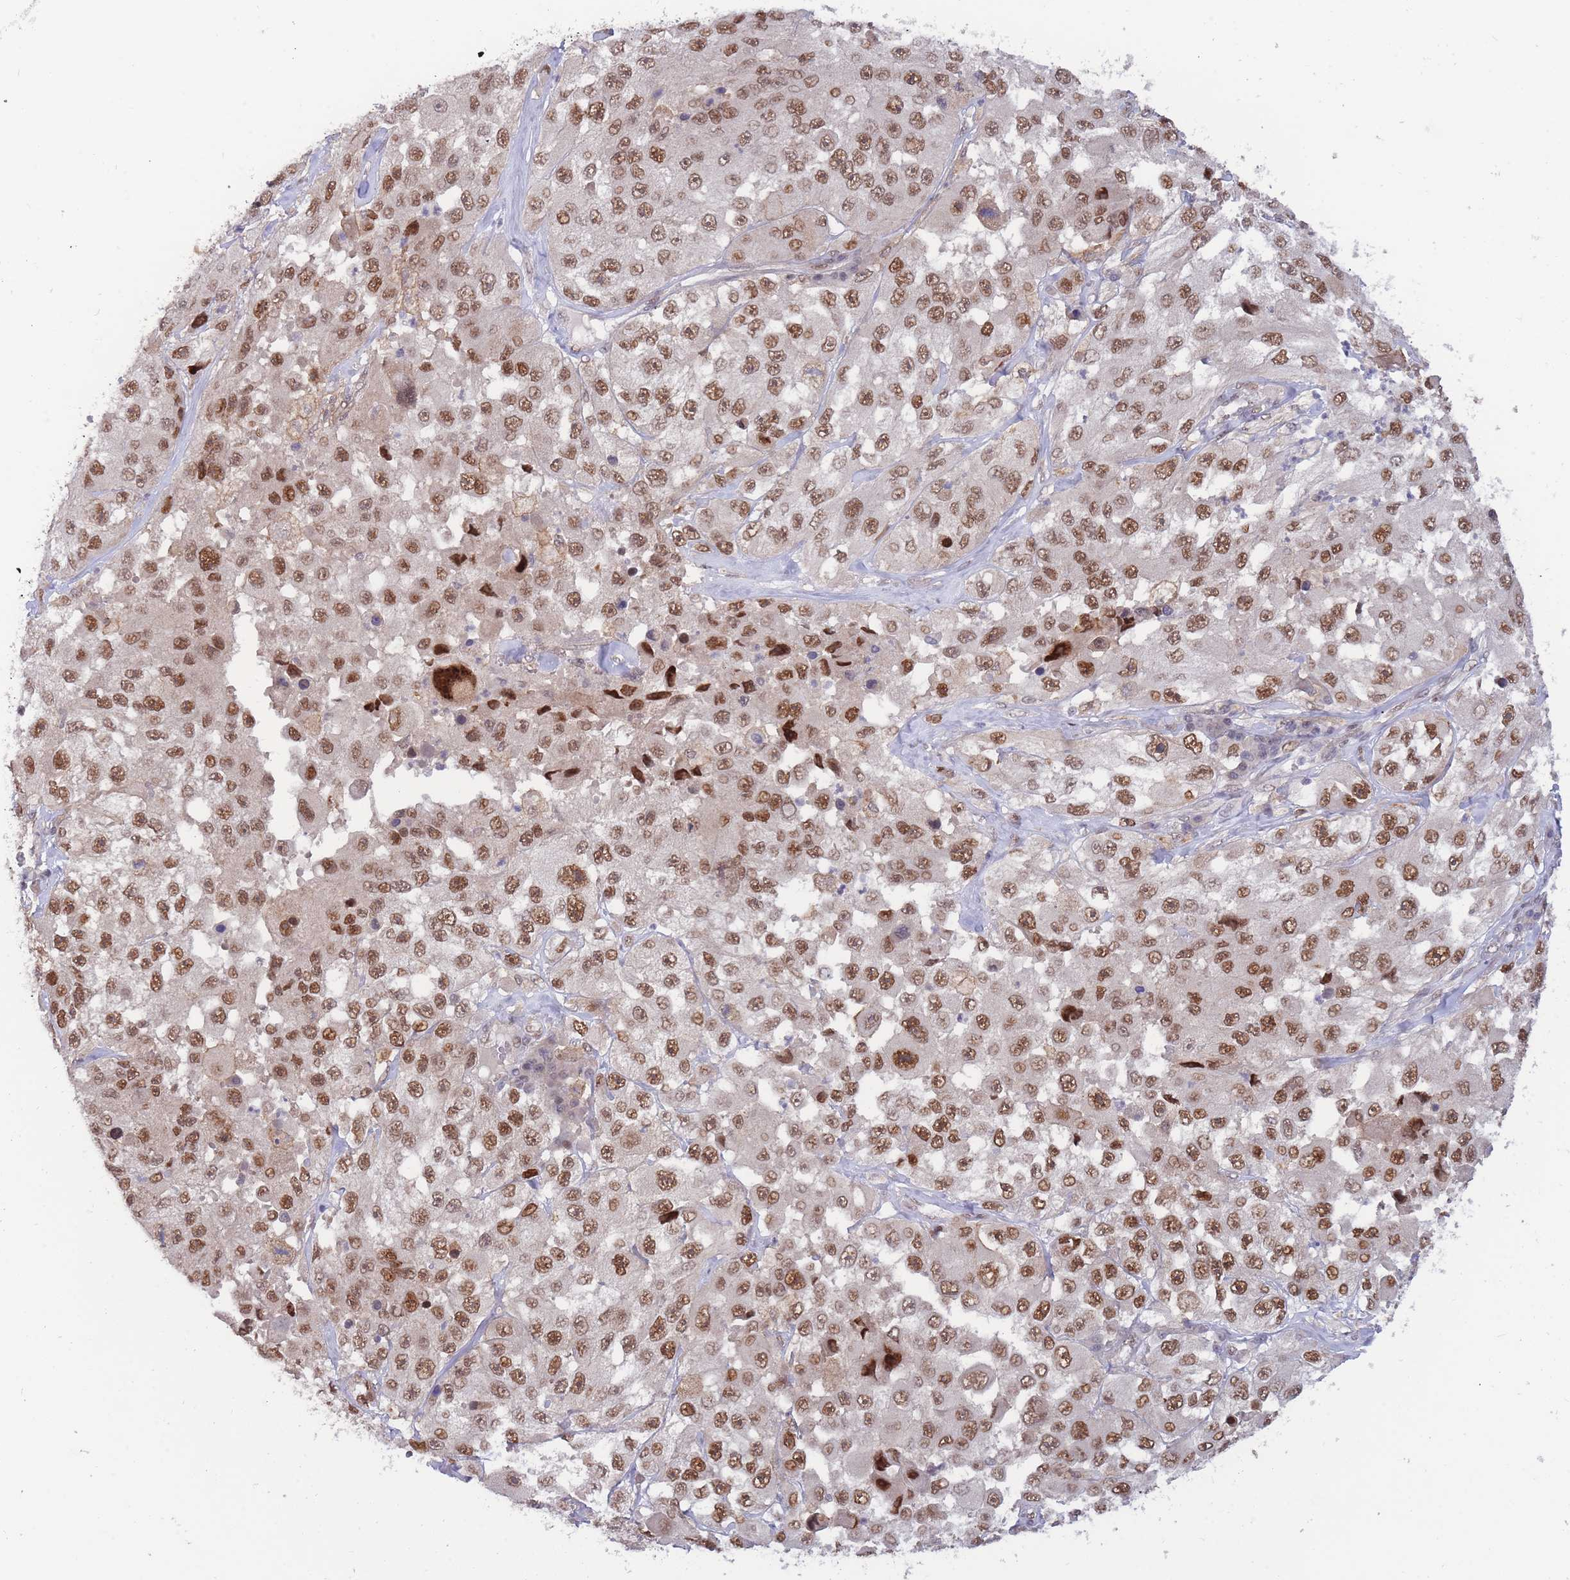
{"staining": {"intensity": "strong", "quantity": ">75%", "location": "nuclear"}, "tissue": "melanoma", "cell_type": "Tumor cells", "image_type": "cancer", "snomed": [{"axis": "morphology", "description": "Malignant melanoma, Metastatic site"}, {"axis": "topography", "description": "Lymph node"}], "caption": "Melanoma tissue demonstrates strong nuclear expression in approximately >75% of tumor cells, visualized by immunohistochemistry. (DAB (3,3'-diaminobenzidine) IHC with brightfield microscopy, high magnification).", "gene": "BOD1L1", "patient": {"sex": "male", "age": 62}}